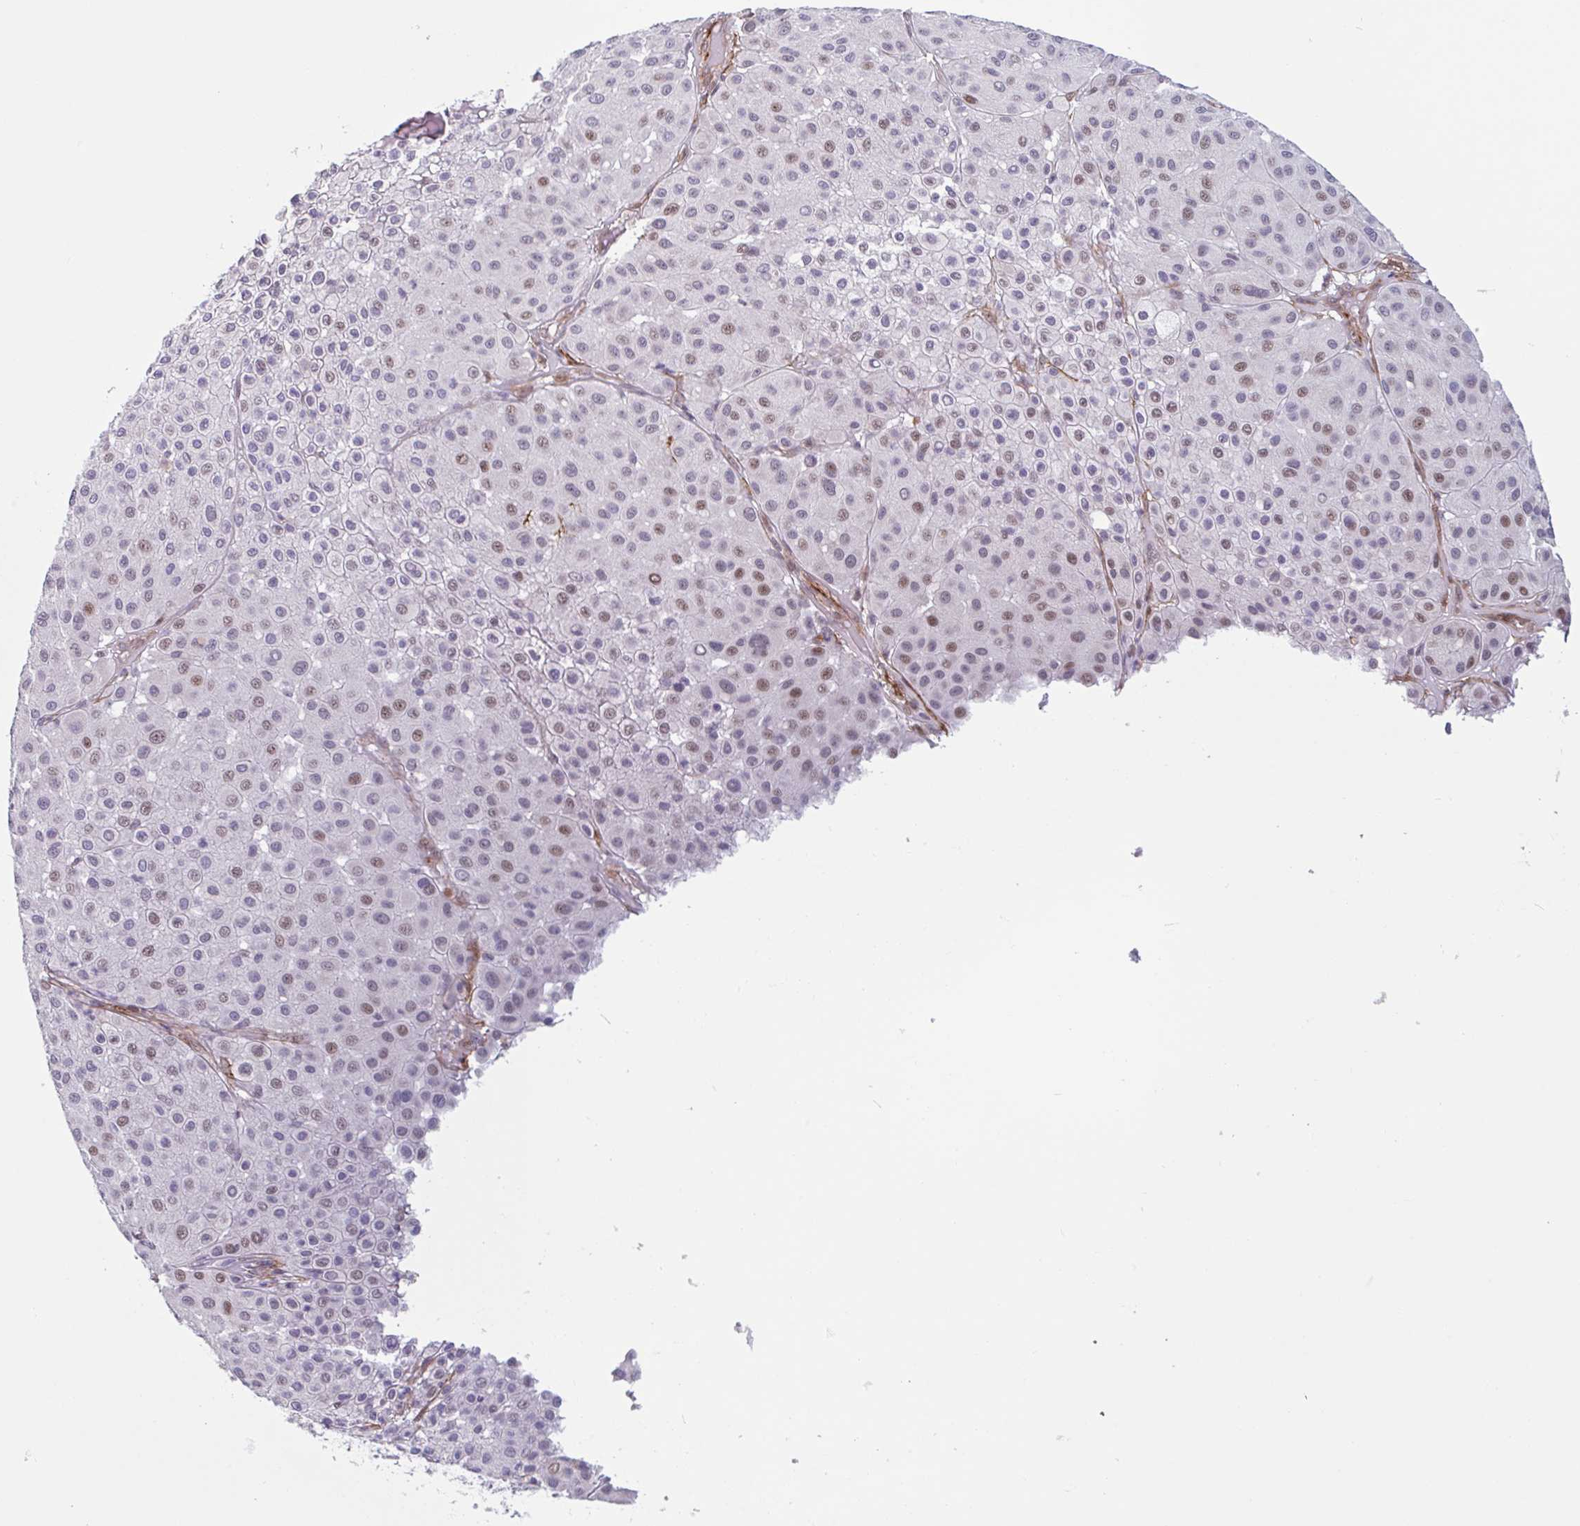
{"staining": {"intensity": "weak", "quantity": "25%-75%", "location": "nuclear"}, "tissue": "melanoma", "cell_type": "Tumor cells", "image_type": "cancer", "snomed": [{"axis": "morphology", "description": "Malignant melanoma, Metastatic site"}, {"axis": "topography", "description": "Smooth muscle"}], "caption": "Brown immunohistochemical staining in human melanoma reveals weak nuclear staining in about 25%-75% of tumor cells. The staining was performed using DAB (3,3'-diaminobenzidine) to visualize the protein expression in brown, while the nuclei were stained in blue with hematoxylin (Magnification: 20x).", "gene": "TMEM119", "patient": {"sex": "male", "age": 41}}